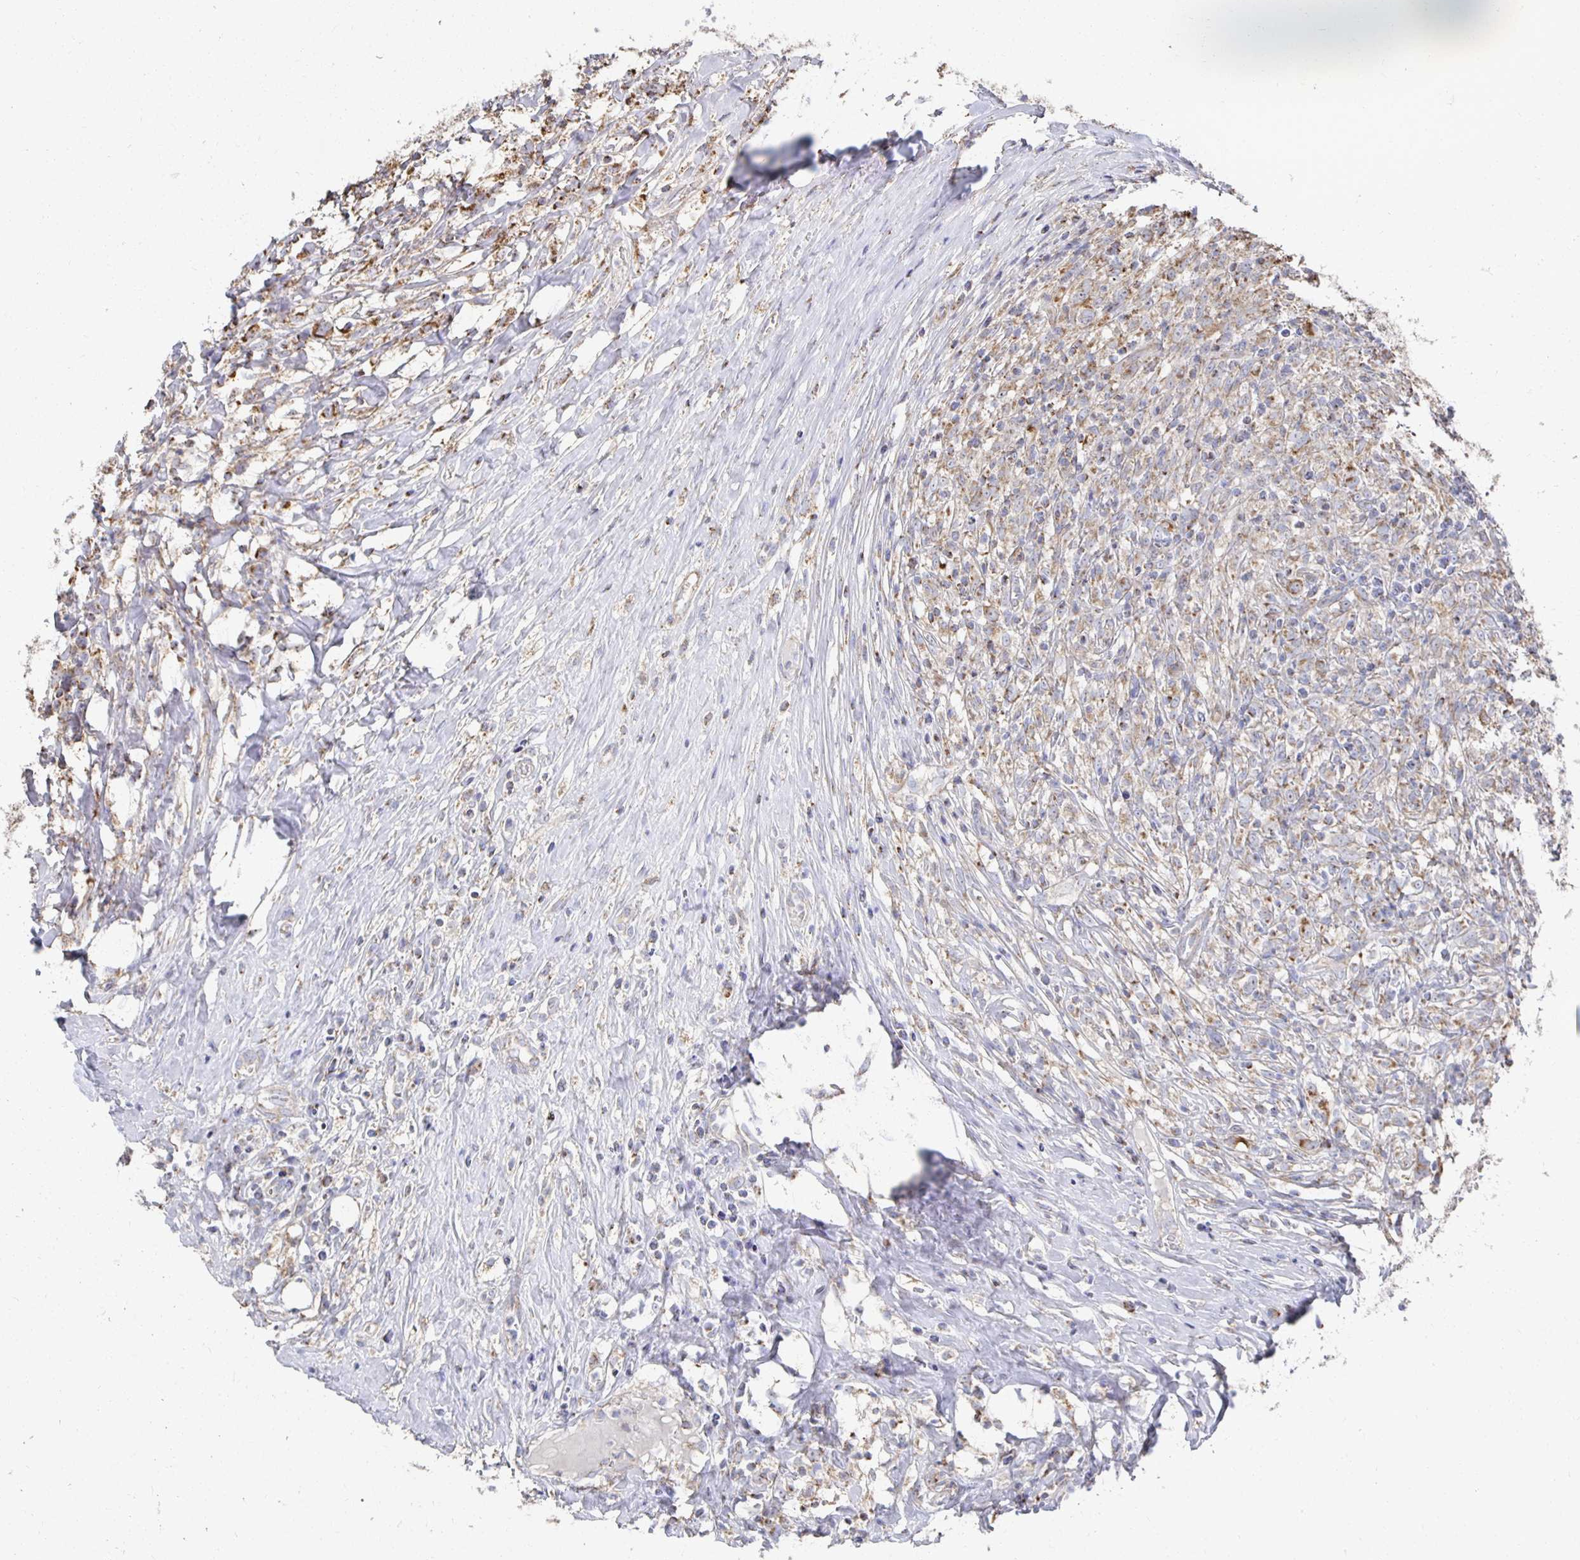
{"staining": {"intensity": "moderate", "quantity": "25%-75%", "location": "cytoplasmic/membranous"}, "tissue": "lymphoma", "cell_type": "Tumor cells", "image_type": "cancer", "snomed": [{"axis": "morphology", "description": "Hodgkin's disease, NOS"}, {"axis": "topography", "description": "No Tissue"}], "caption": "Tumor cells demonstrate moderate cytoplasmic/membranous positivity in approximately 25%-75% of cells in Hodgkin's disease.", "gene": "NKX2-8", "patient": {"sex": "female", "age": 21}}